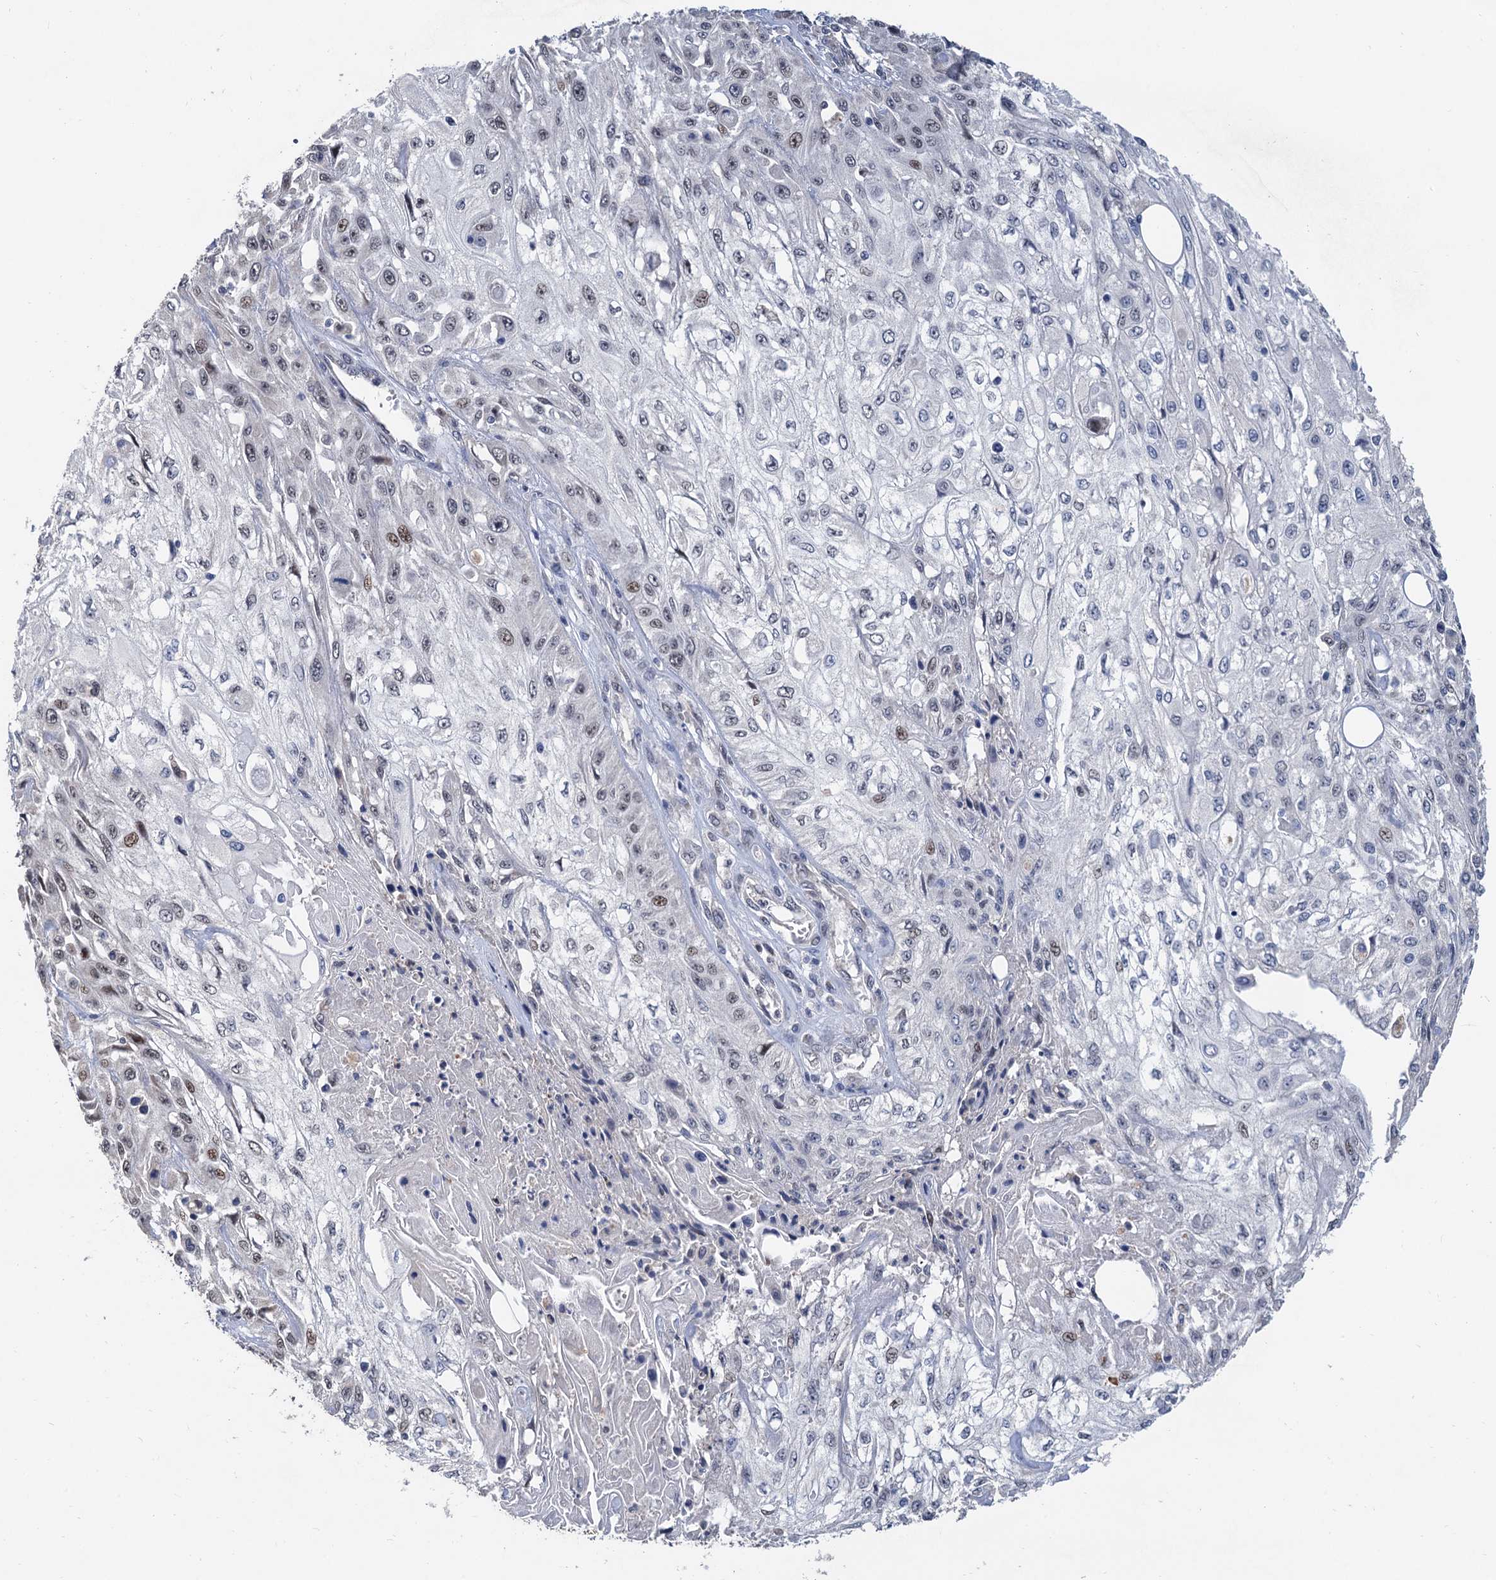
{"staining": {"intensity": "weak", "quantity": "25%-75%", "location": "nuclear"}, "tissue": "skin cancer", "cell_type": "Tumor cells", "image_type": "cancer", "snomed": [{"axis": "morphology", "description": "Squamous cell carcinoma, NOS"}, {"axis": "morphology", "description": "Squamous cell carcinoma, metastatic, NOS"}, {"axis": "topography", "description": "Skin"}, {"axis": "topography", "description": "Lymph node"}], "caption": "A histopathology image showing weak nuclear expression in about 25%-75% of tumor cells in skin squamous cell carcinoma, as visualized by brown immunohistochemical staining.", "gene": "TSEN34", "patient": {"sex": "male", "age": 75}}